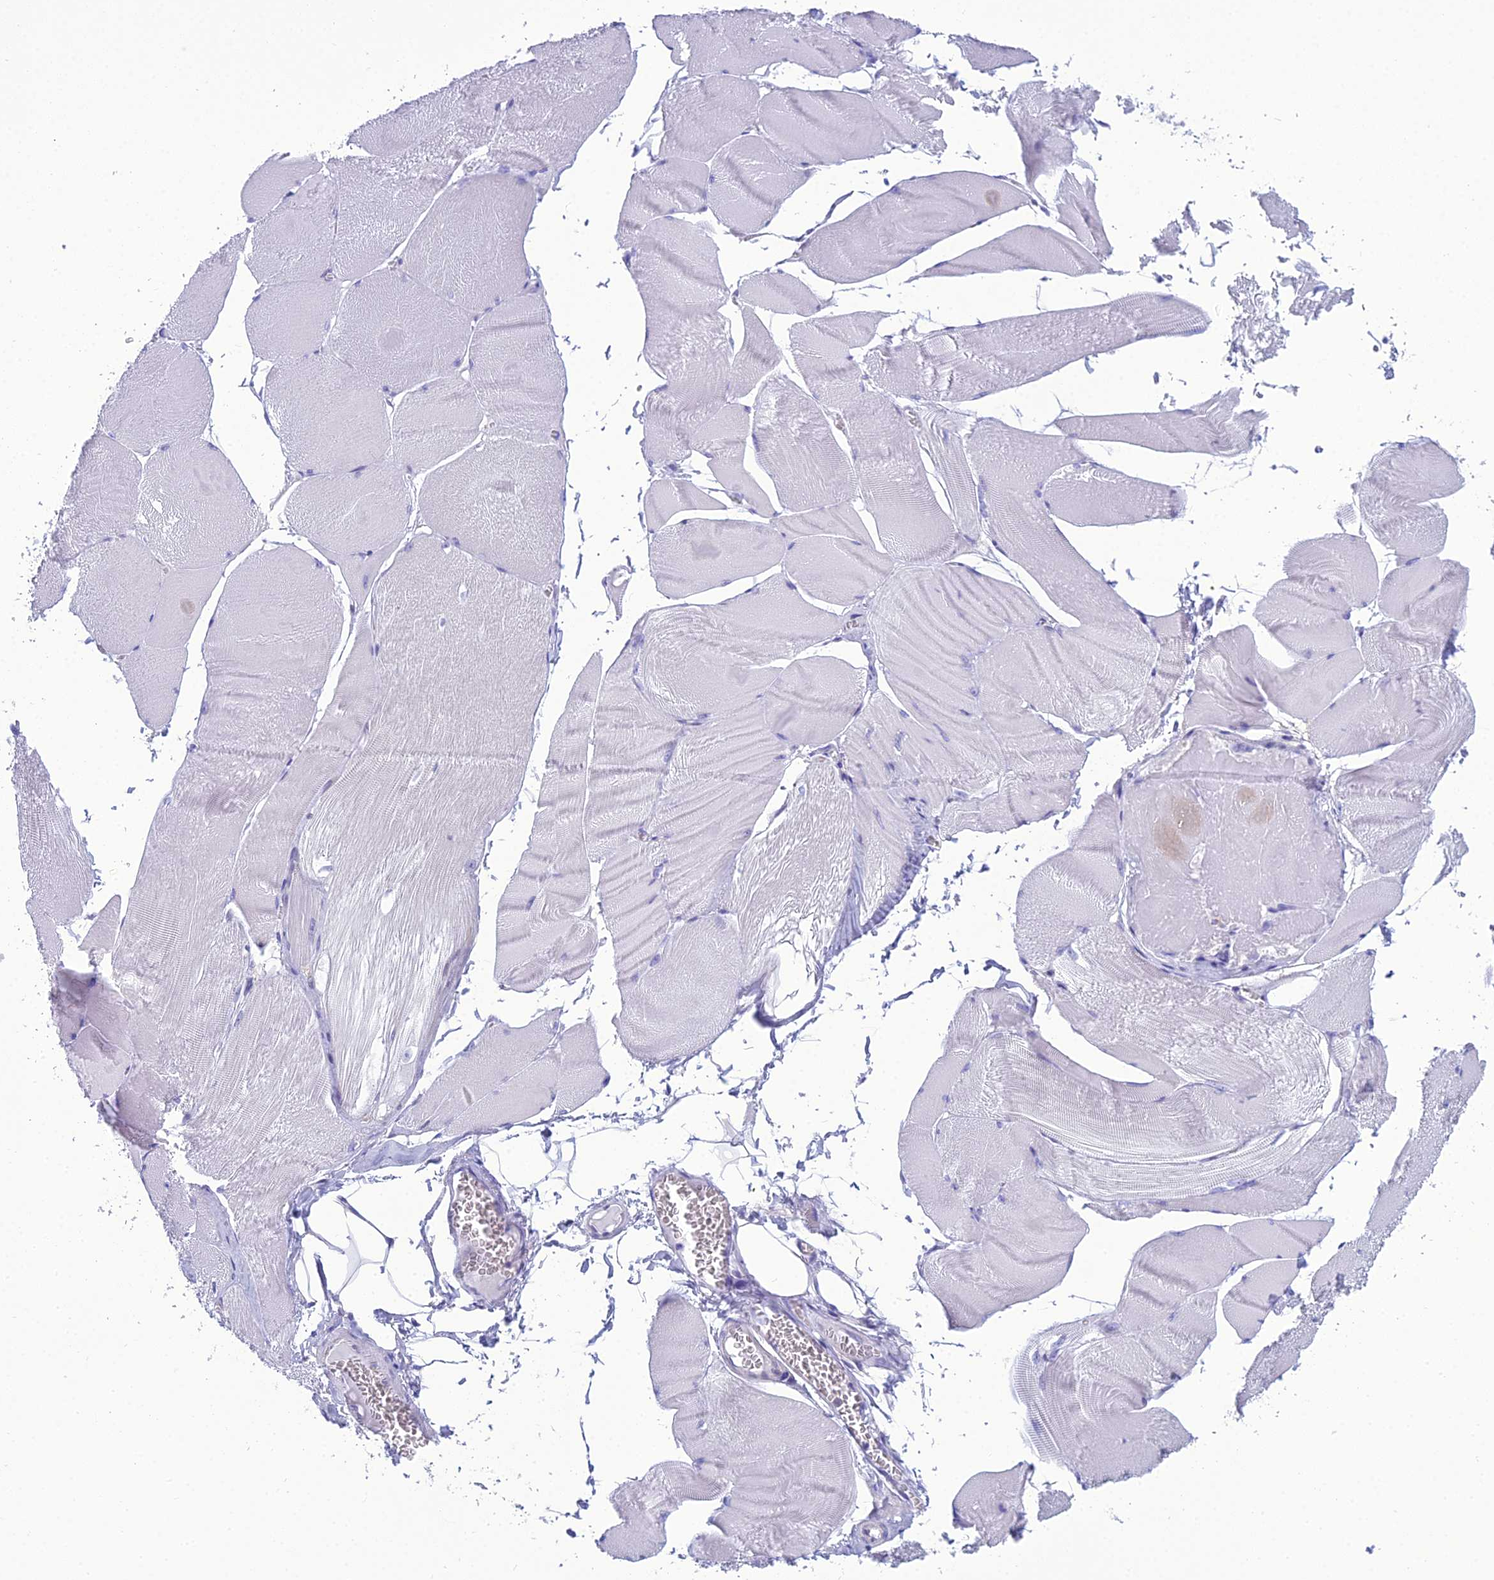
{"staining": {"intensity": "negative", "quantity": "none", "location": "none"}, "tissue": "skeletal muscle", "cell_type": "Myocytes", "image_type": "normal", "snomed": [{"axis": "morphology", "description": "Normal tissue, NOS"}, {"axis": "morphology", "description": "Basal cell carcinoma"}, {"axis": "topography", "description": "Skeletal muscle"}], "caption": "Immunohistochemical staining of normal human skeletal muscle reveals no significant staining in myocytes.", "gene": "GNPNAT1", "patient": {"sex": "female", "age": 64}}